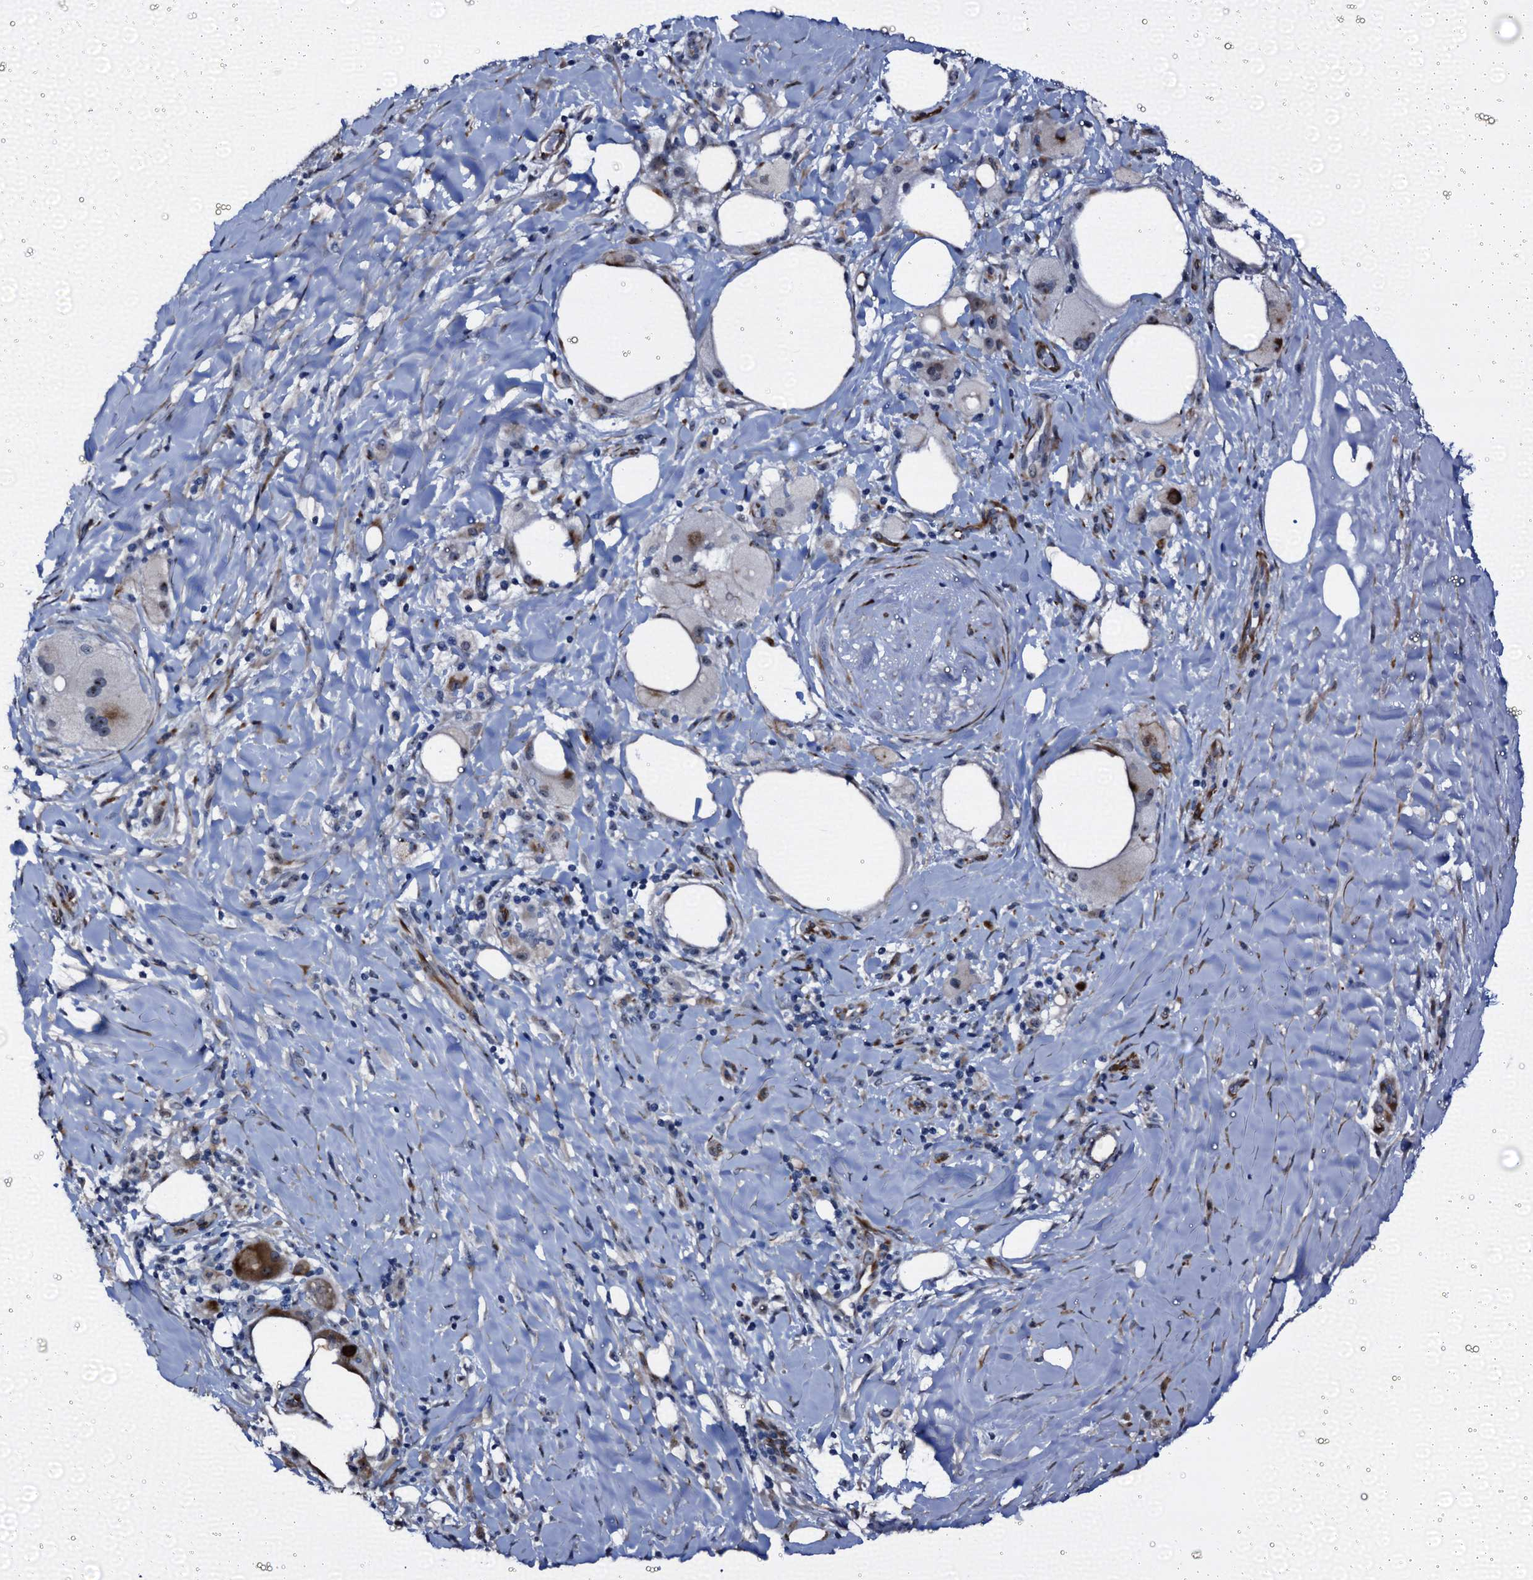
{"staining": {"intensity": "moderate", "quantity": "25%-75%", "location": "cytoplasmic/membranous,nuclear"}, "tissue": "pancreatic cancer", "cell_type": "Tumor cells", "image_type": "cancer", "snomed": [{"axis": "morphology", "description": "Adenocarcinoma, NOS"}, {"axis": "topography", "description": "Pancreas"}], "caption": "A high-resolution image shows immunohistochemistry (IHC) staining of adenocarcinoma (pancreatic), which displays moderate cytoplasmic/membranous and nuclear expression in approximately 25%-75% of tumor cells.", "gene": "EMG1", "patient": {"sex": "male", "age": 58}}